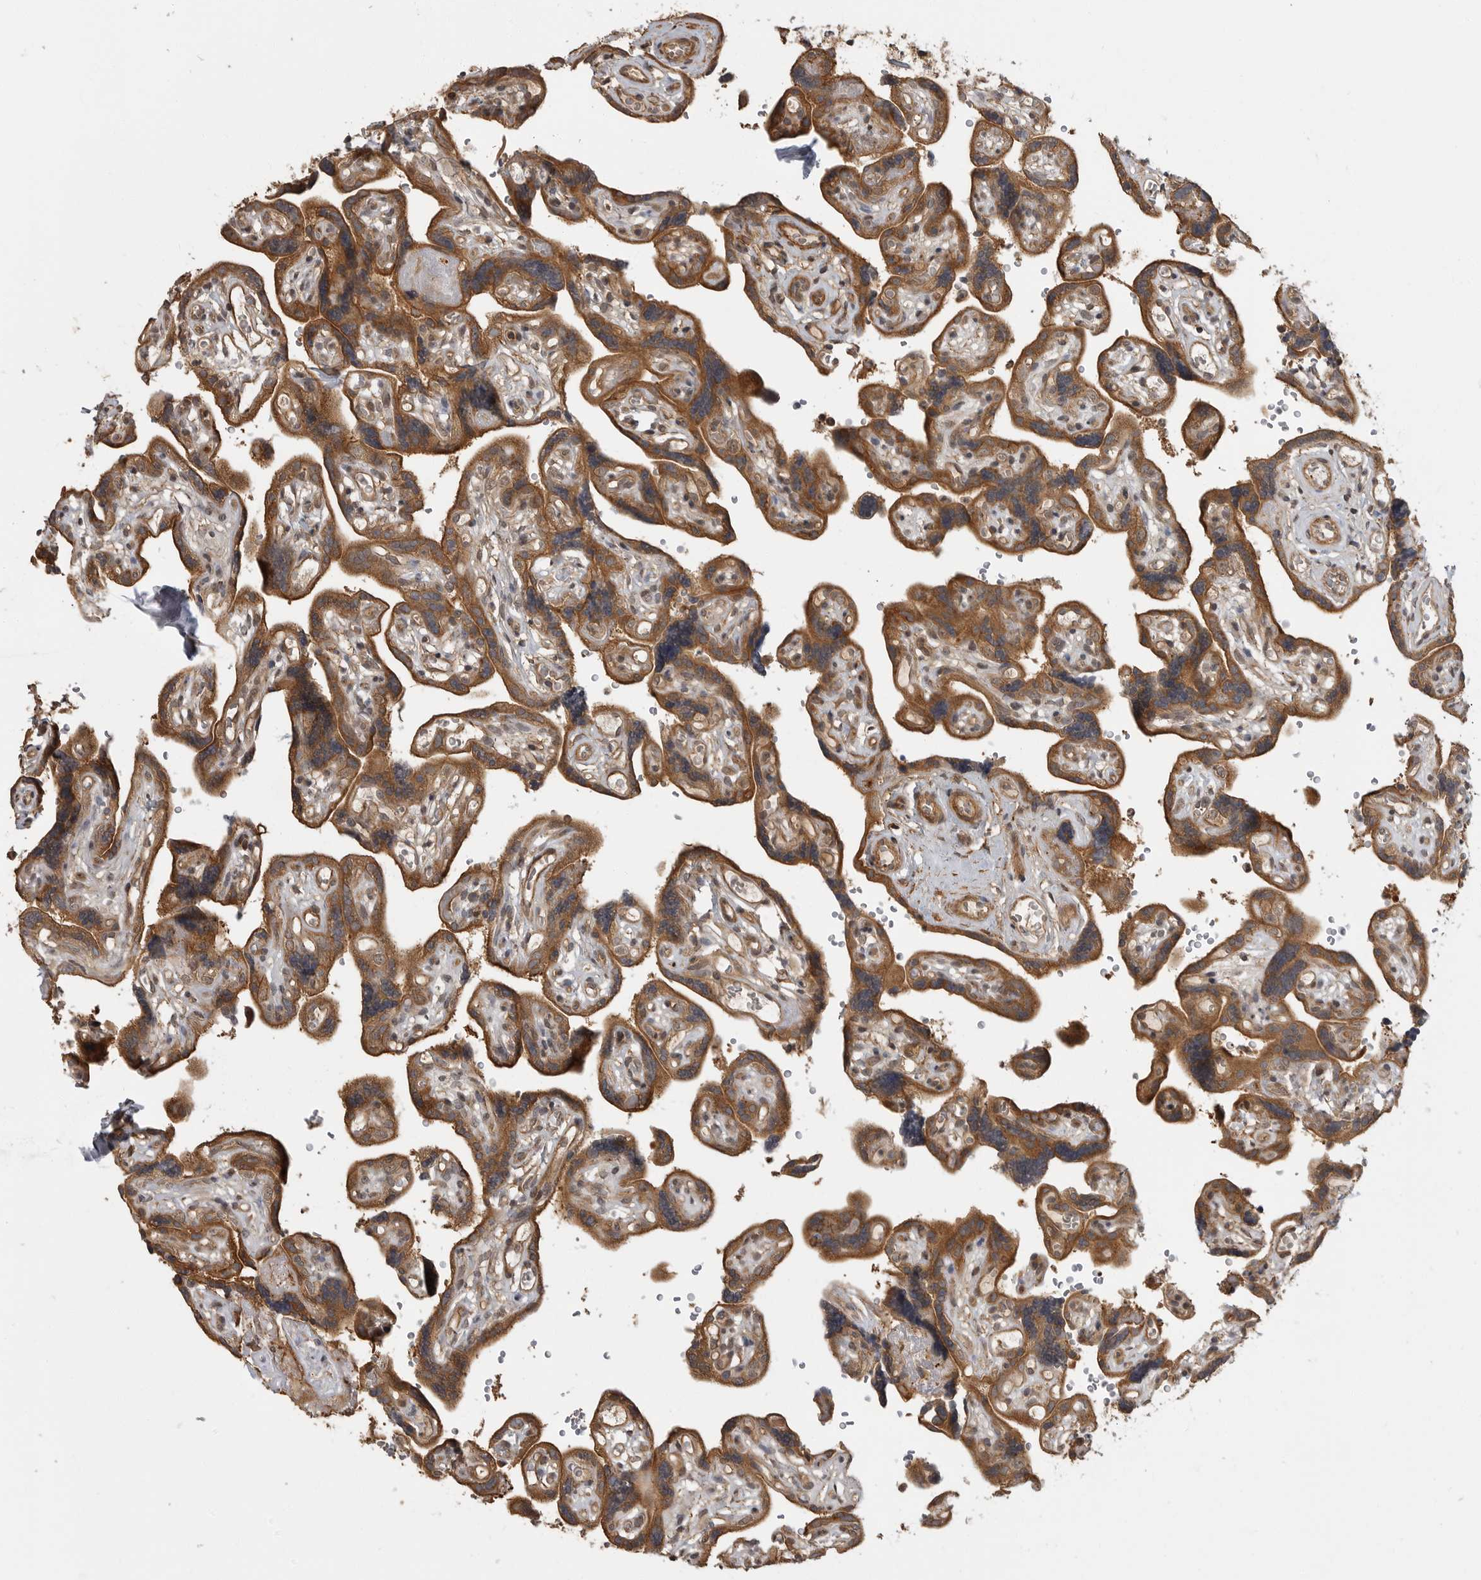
{"staining": {"intensity": "moderate", "quantity": ">75%", "location": "cytoplasmic/membranous,nuclear"}, "tissue": "placenta", "cell_type": "Decidual cells", "image_type": "normal", "snomed": [{"axis": "morphology", "description": "Normal tissue, NOS"}, {"axis": "topography", "description": "Placenta"}], "caption": "There is medium levels of moderate cytoplasmic/membranous,nuclear positivity in decidual cells of normal placenta, as demonstrated by immunohistochemical staining (brown color).", "gene": "ERN1", "patient": {"sex": "female", "age": 30}}